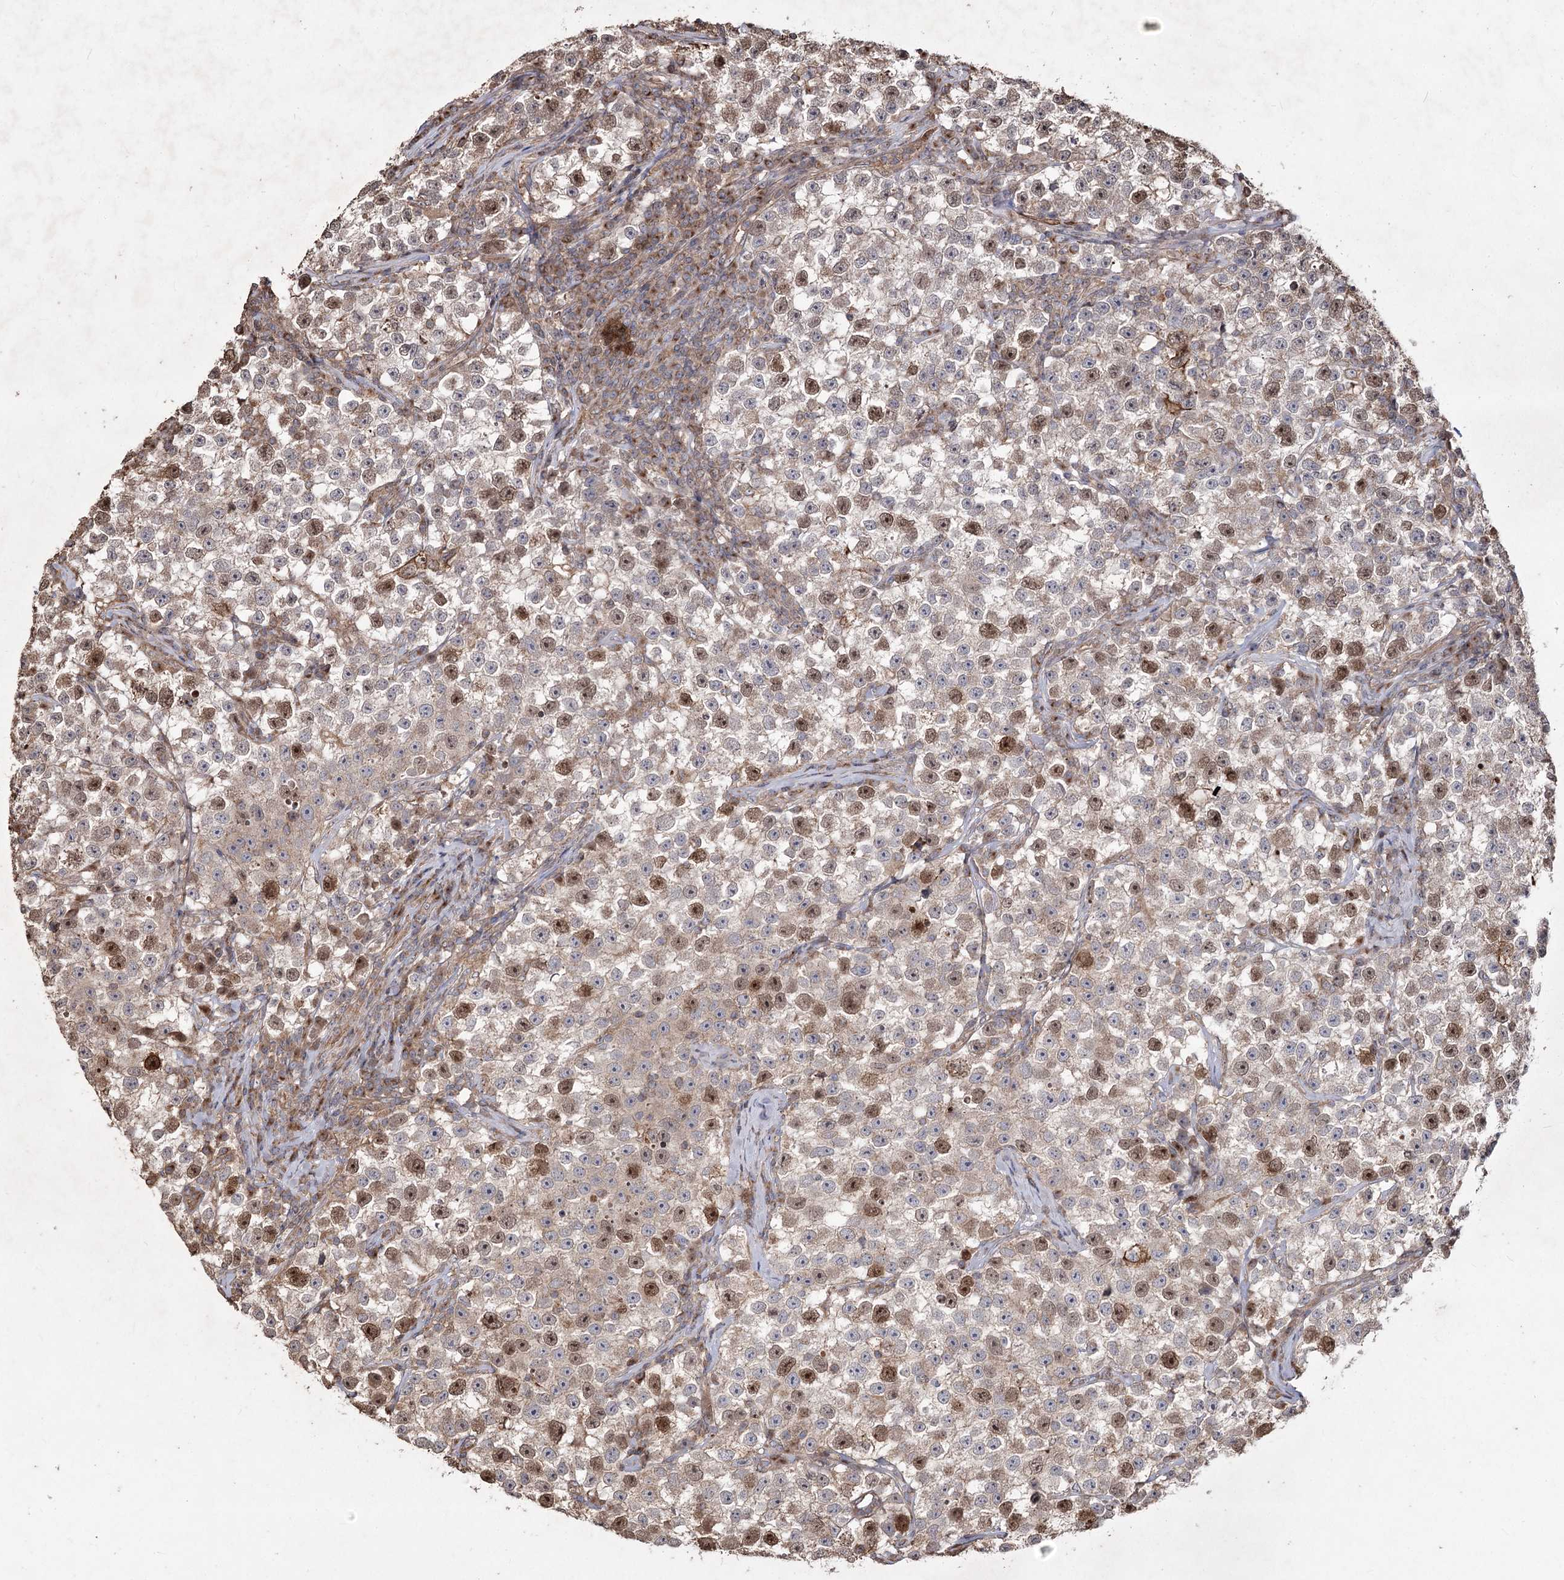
{"staining": {"intensity": "moderate", "quantity": "25%-75%", "location": "nuclear"}, "tissue": "testis cancer", "cell_type": "Tumor cells", "image_type": "cancer", "snomed": [{"axis": "morphology", "description": "Seminoma, NOS"}, {"axis": "topography", "description": "Testis"}], "caption": "DAB immunohistochemical staining of human testis cancer (seminoma) demonstrates moderate nuclear protein expression in approximately 25%-75% of tumor cells.", "gene": "PRC1", "patient": {"sex": "male", "age": 22}}